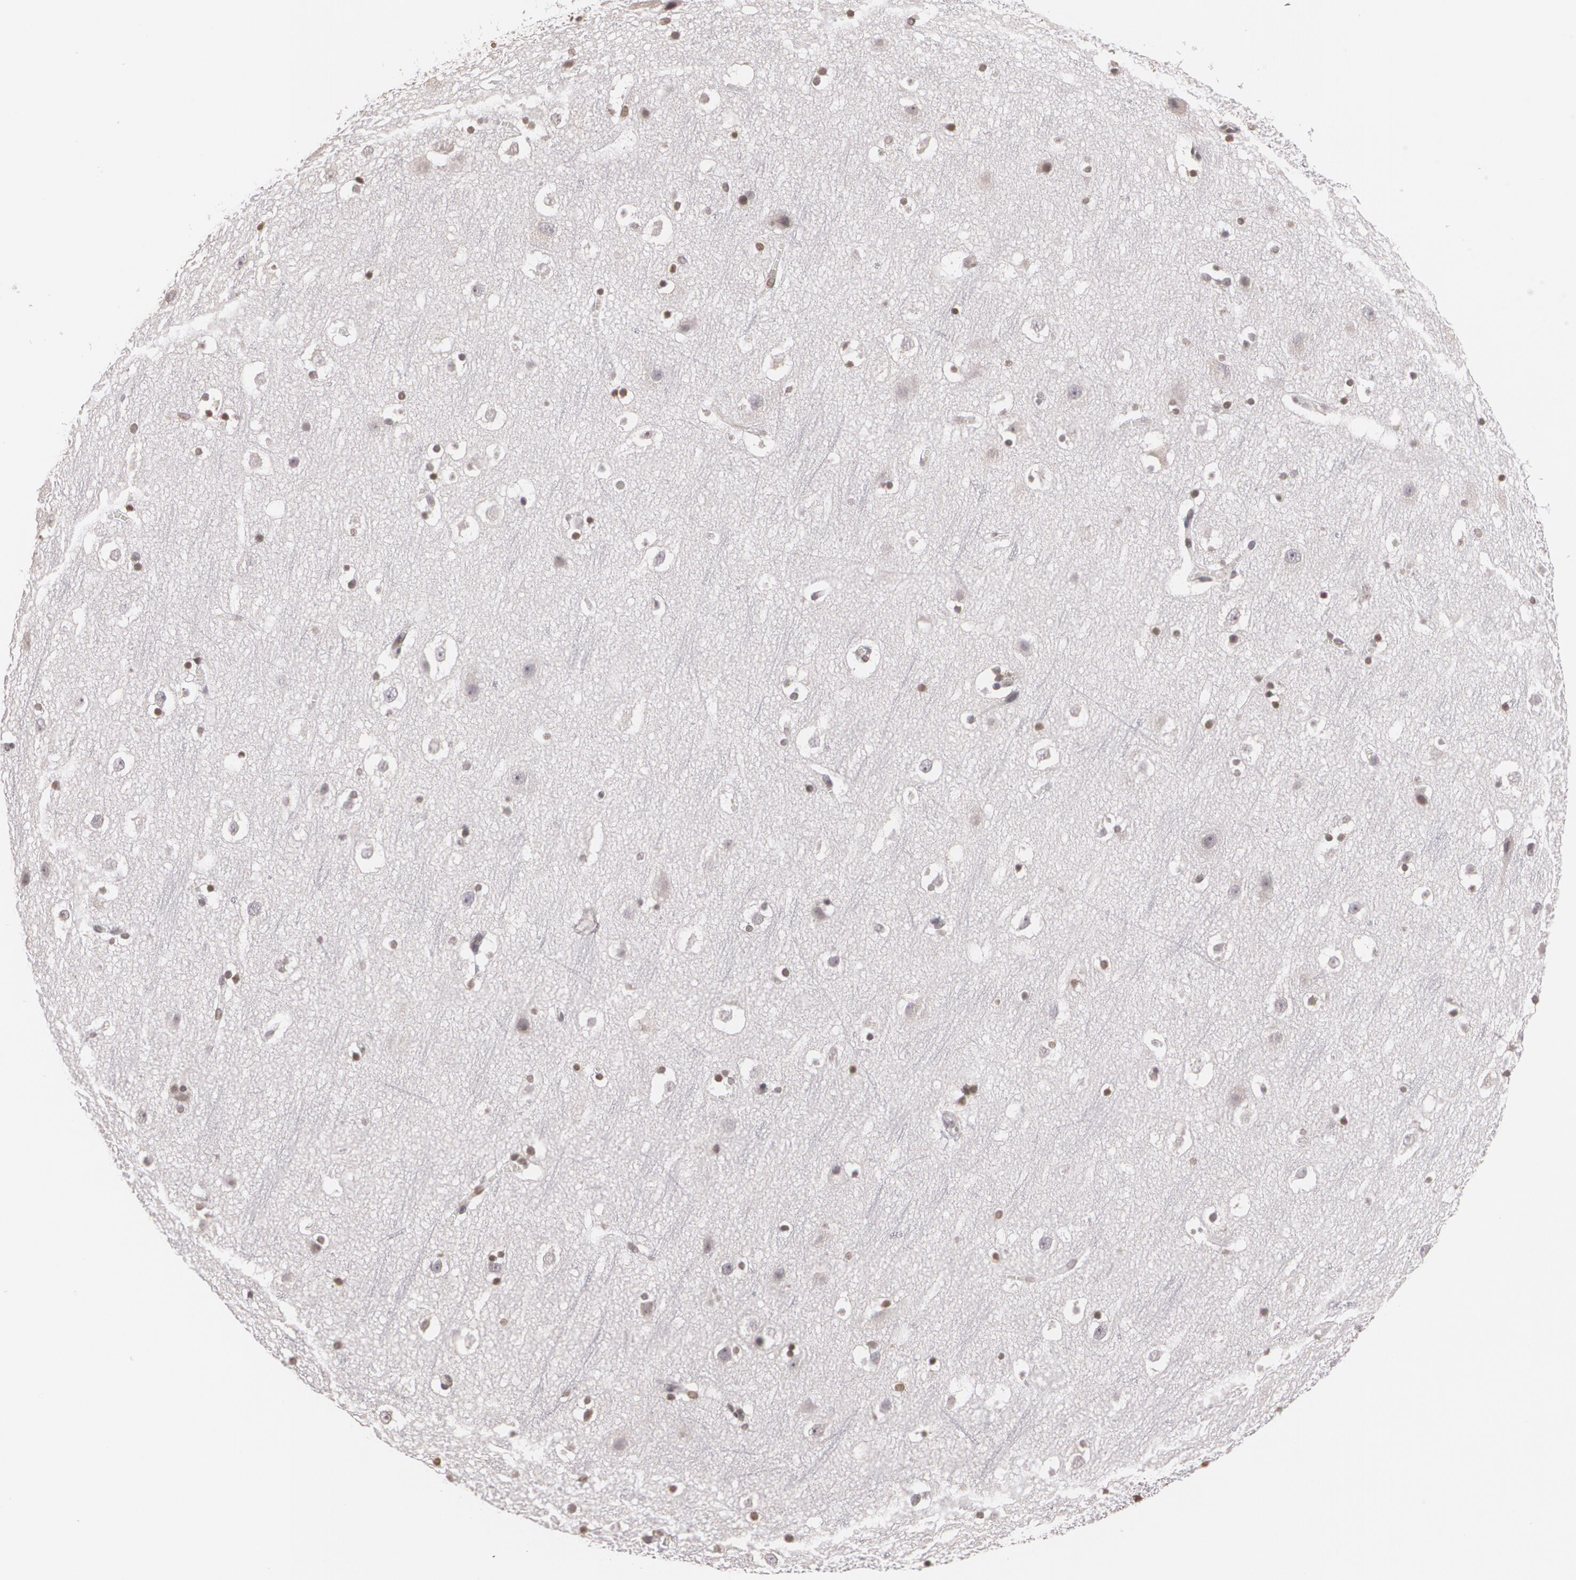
{"staining": {"intensity": "weak", "quantity": ">75%", "location": "nuclear"}, "tissue": "cerebral cortex", "cell_type": "Endothelial cells", "image_type": "normal", "snomed": [{"axis": "morphology", "description": "Normal tissue, NOS"}, {"axis": "topography", "description": "Cerebral cortex"}], "caption": "IHC (DAB) staining of benign human cerebral cortex reveals weak nuclear protein positivity in approximately >75% of endothelial cells.", "gene": "THRB", "patient": {"sex": "male", "age": 45}}